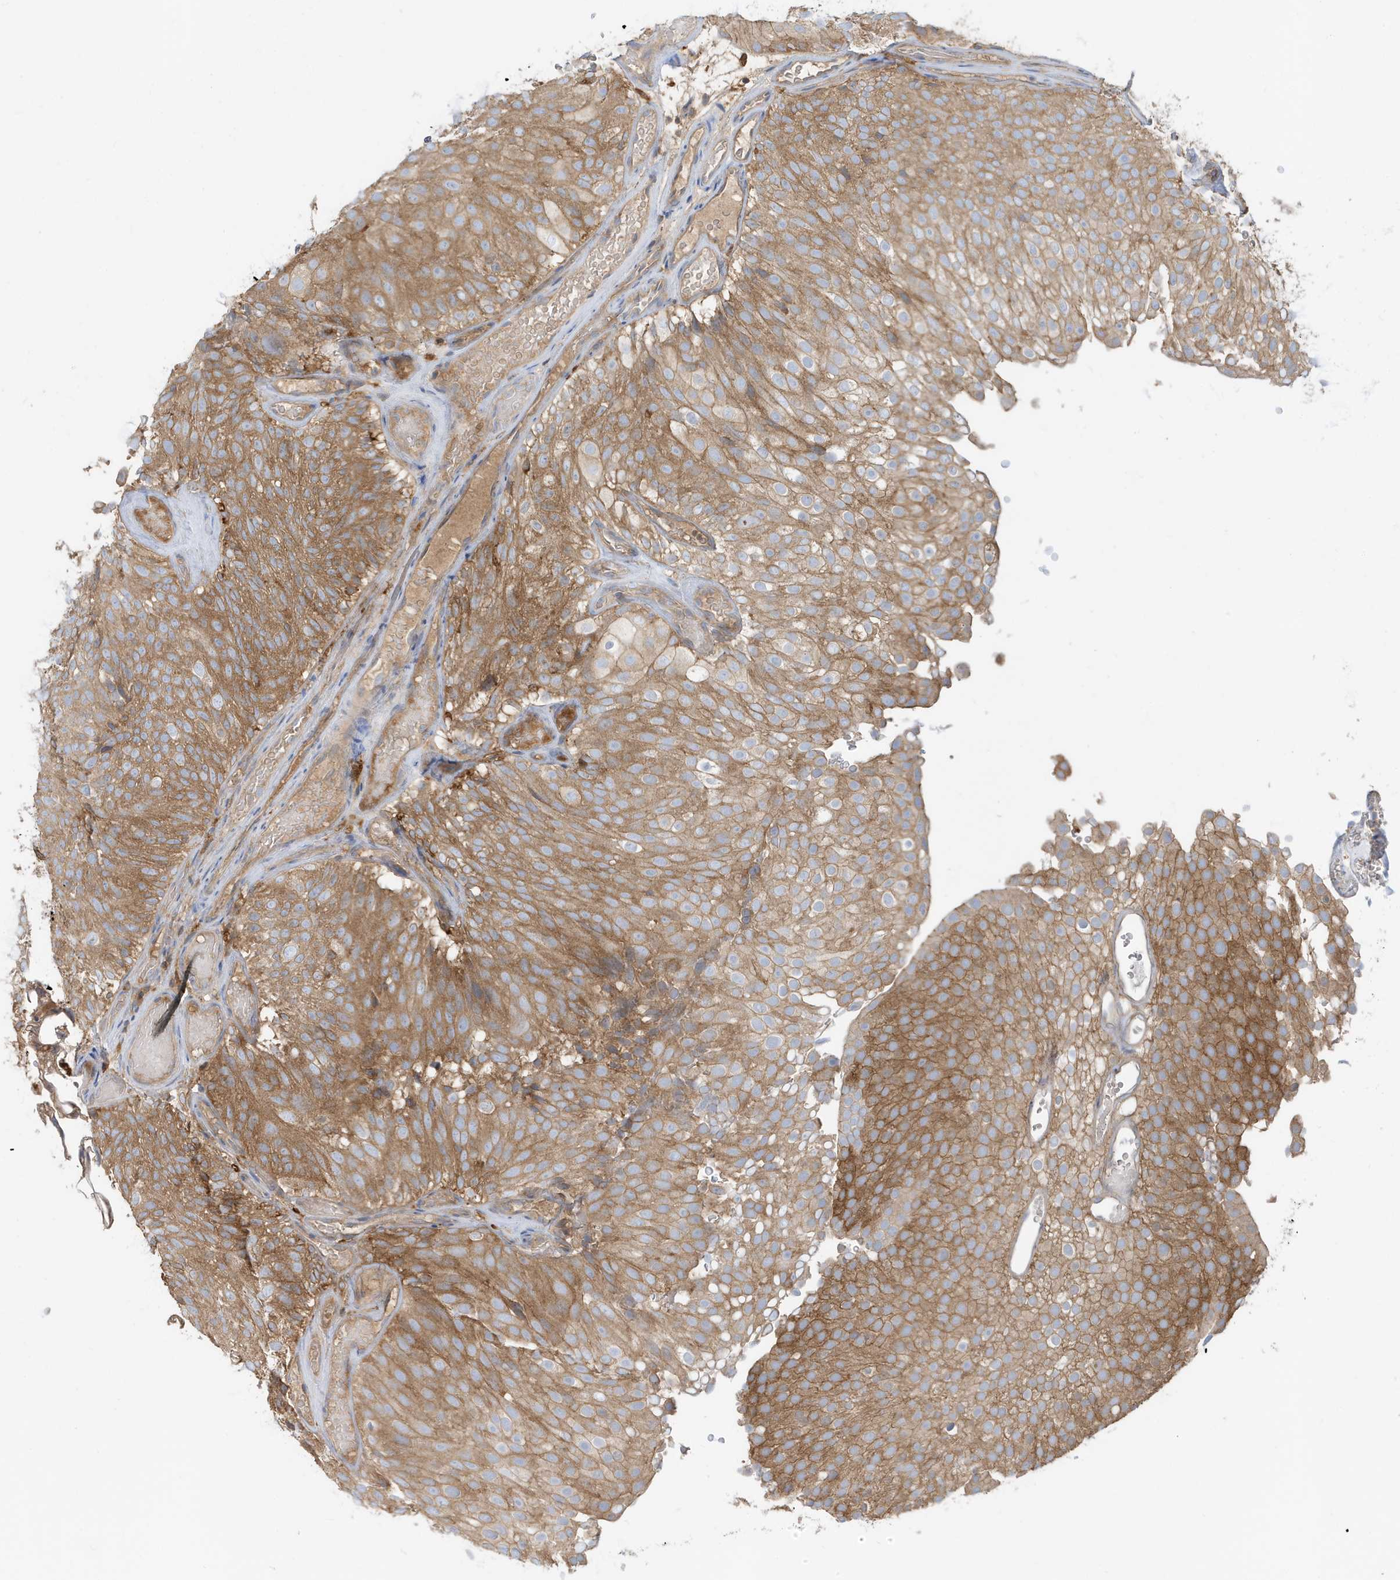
{"staining": {"intensity": "moderate", "quantity": ">75%", "location": "cytoplasmic/membranous"}, "tissue": "urothelial cancer", "cell_type": "Tumor cells", "image_type": "cancer", "snomed": [{"axis": "morphology", "description": "Urothelial carcinoma, Low grade"}, {"axis": "topography", "description": "Urinary bladder"}], "caption": "Protein expression analysis of urothelial cancer reveals moderate cytoplasmic/membranous expression in approximately >75% of tumor cells. (Brightfield microscopy of DAB IHC at high magnification).", "gene": "ABTB1", "patient": {"sex": "male", "age": 78}}